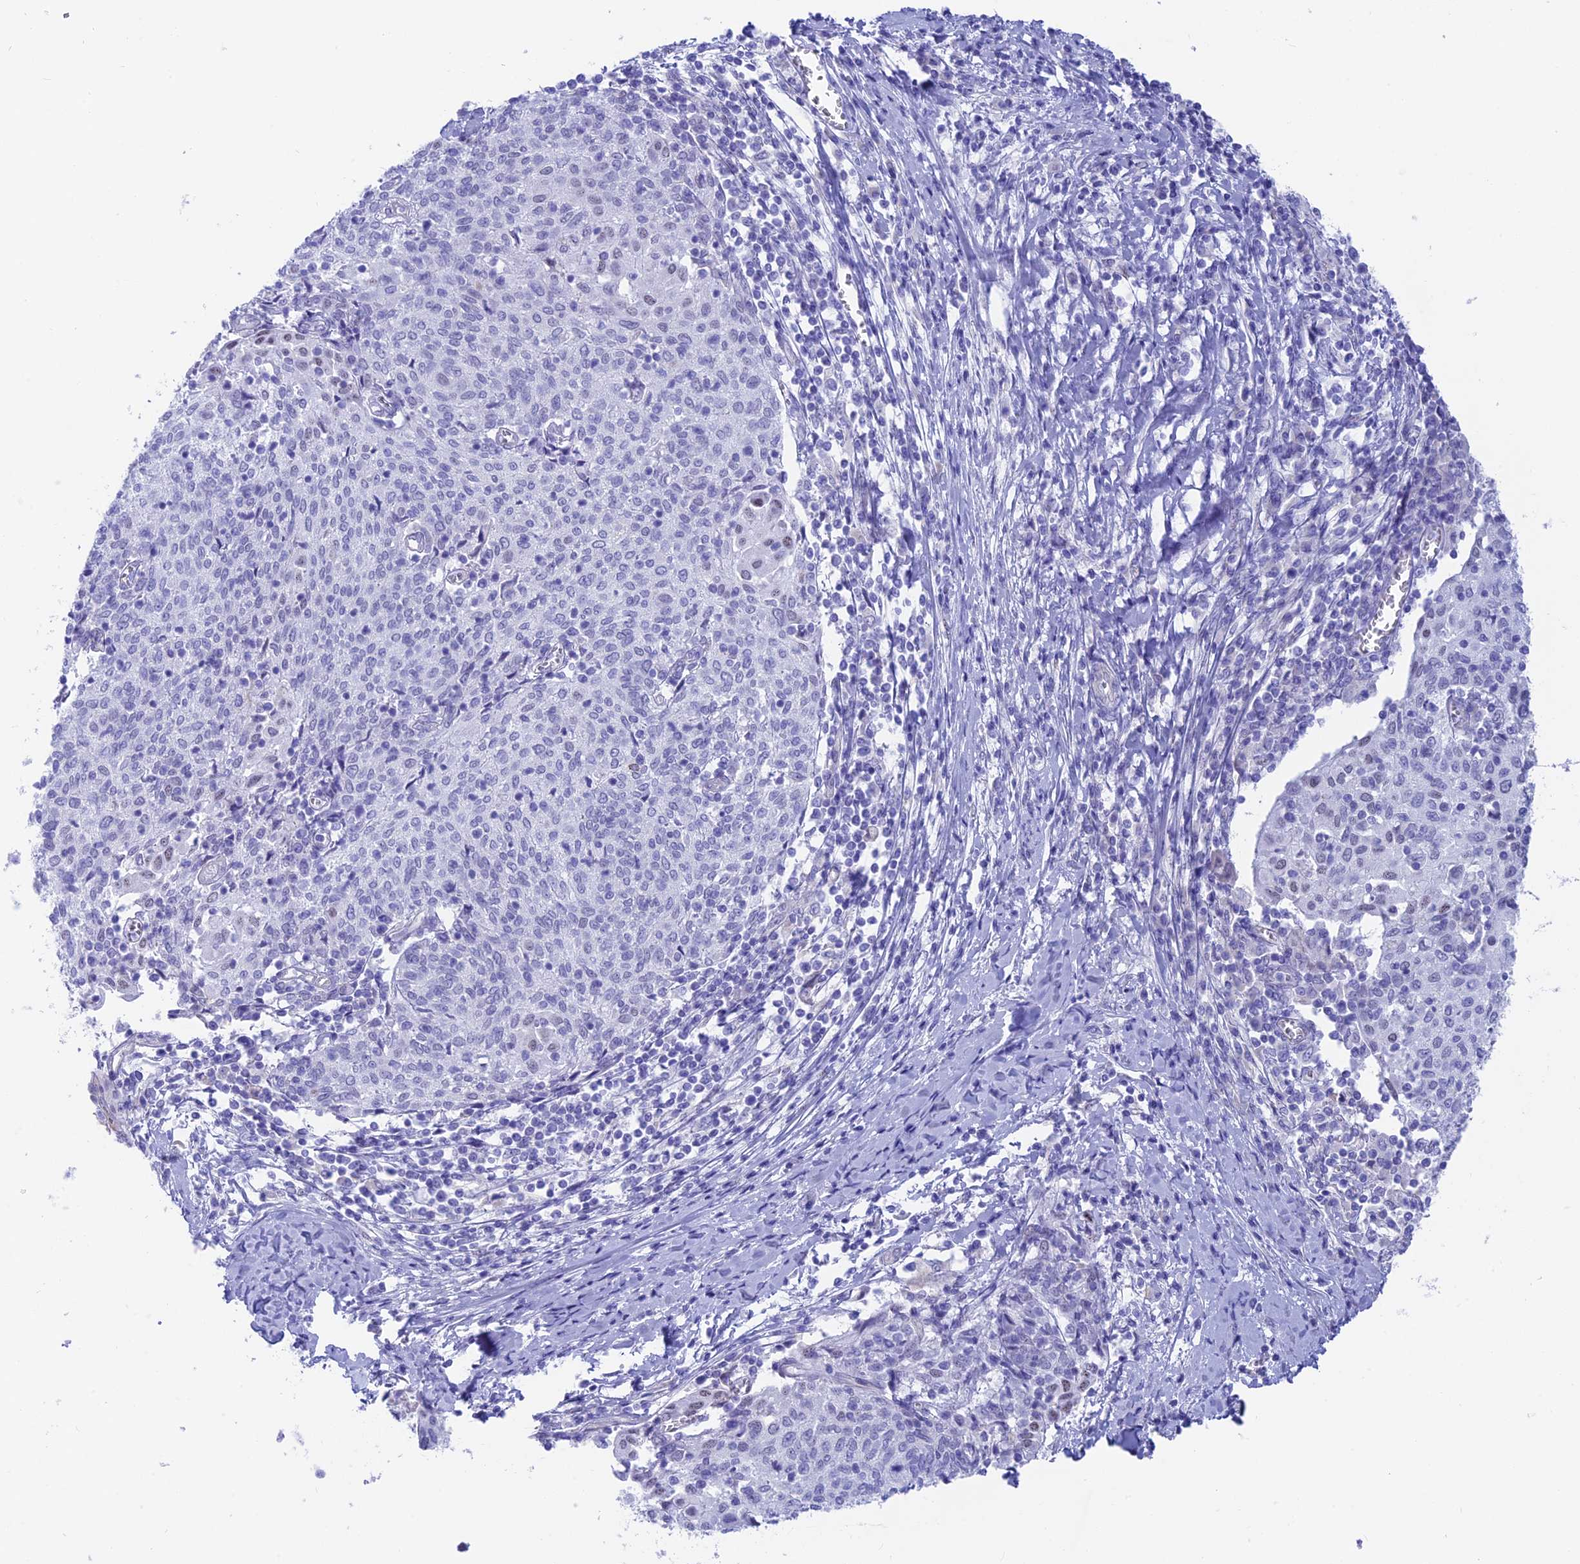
{"staining": {"intensity": "negative", "quantity": "none", "location": "none"}, "tissue": "cervical cancer", "cell_type": "Tumor cells", "image_type": "cancer", "snomed": [{"axis": "morphology", "description": "Squamous cell carcinoma, NOS"}, {"axis": "topography", "description": "Cervix"}], "caption": "An image of cervical cancer (squamous cell carcinoma) stained for a protein shows no brown staining in tumor cells.", "gene": "GNGT2", "patient": {"sex": "female", "age": 52}}